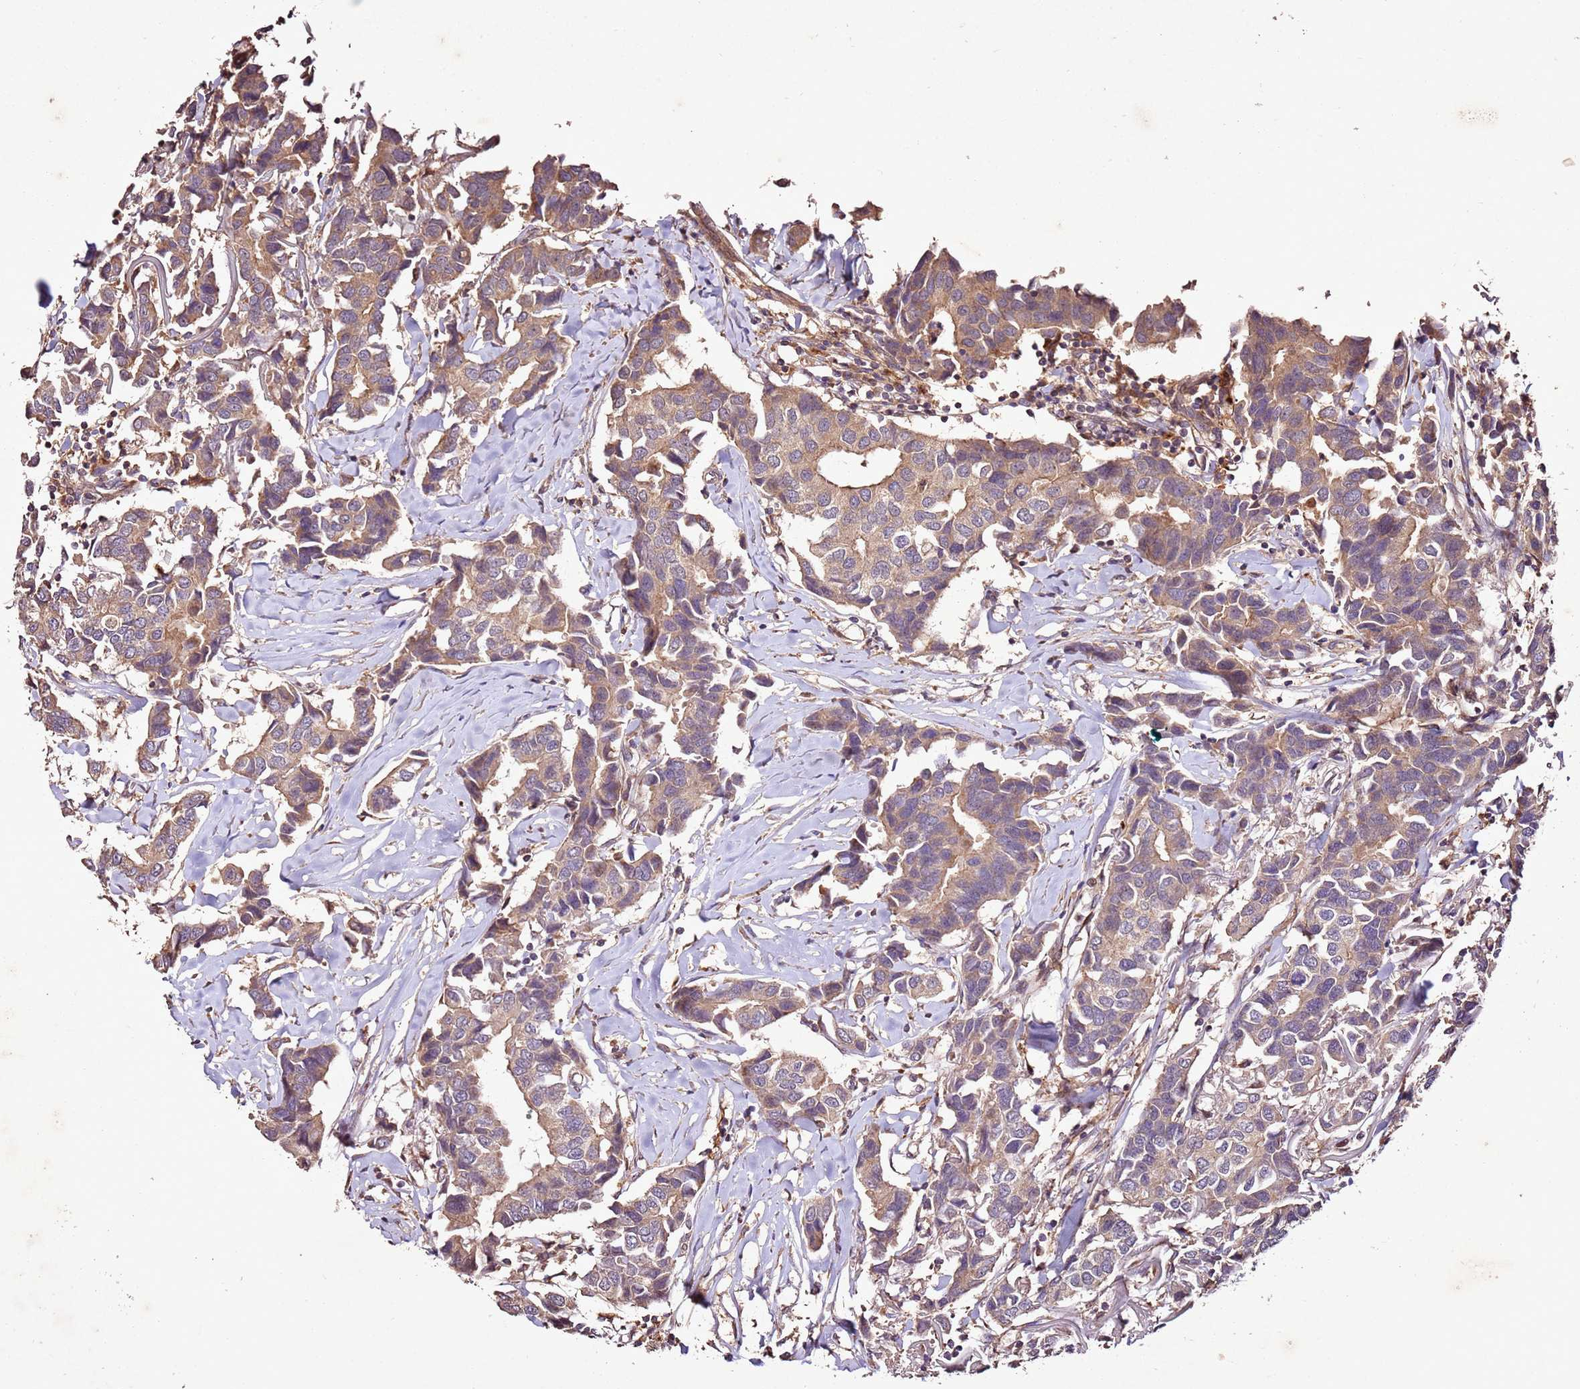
{"staining": {"intensity": "moderate", "quantity": ">75%", "location": "cytoplasmic/membranous"}, "tissue": "breast cancer", "cell_type": "Tumor cells", "image_type": "cancer", "snomed": [{"axis": "morphology", "description": "Duct carcinoma"}, {"axis": "topography", "description": "Breast"}], "caption": "Immunohistochemistry image of neoplastic tissue: breast cancer (intraductal carcinoma) stained using IHC demonstrates medium levels of moderate protein expression localized specifically in the cytoplasmic/membranous of tumor cells, appearing as a cytoplasmic/membranous brown color.", "gene": "PTMA", "patient": {"sex": "female", "age": 80}}